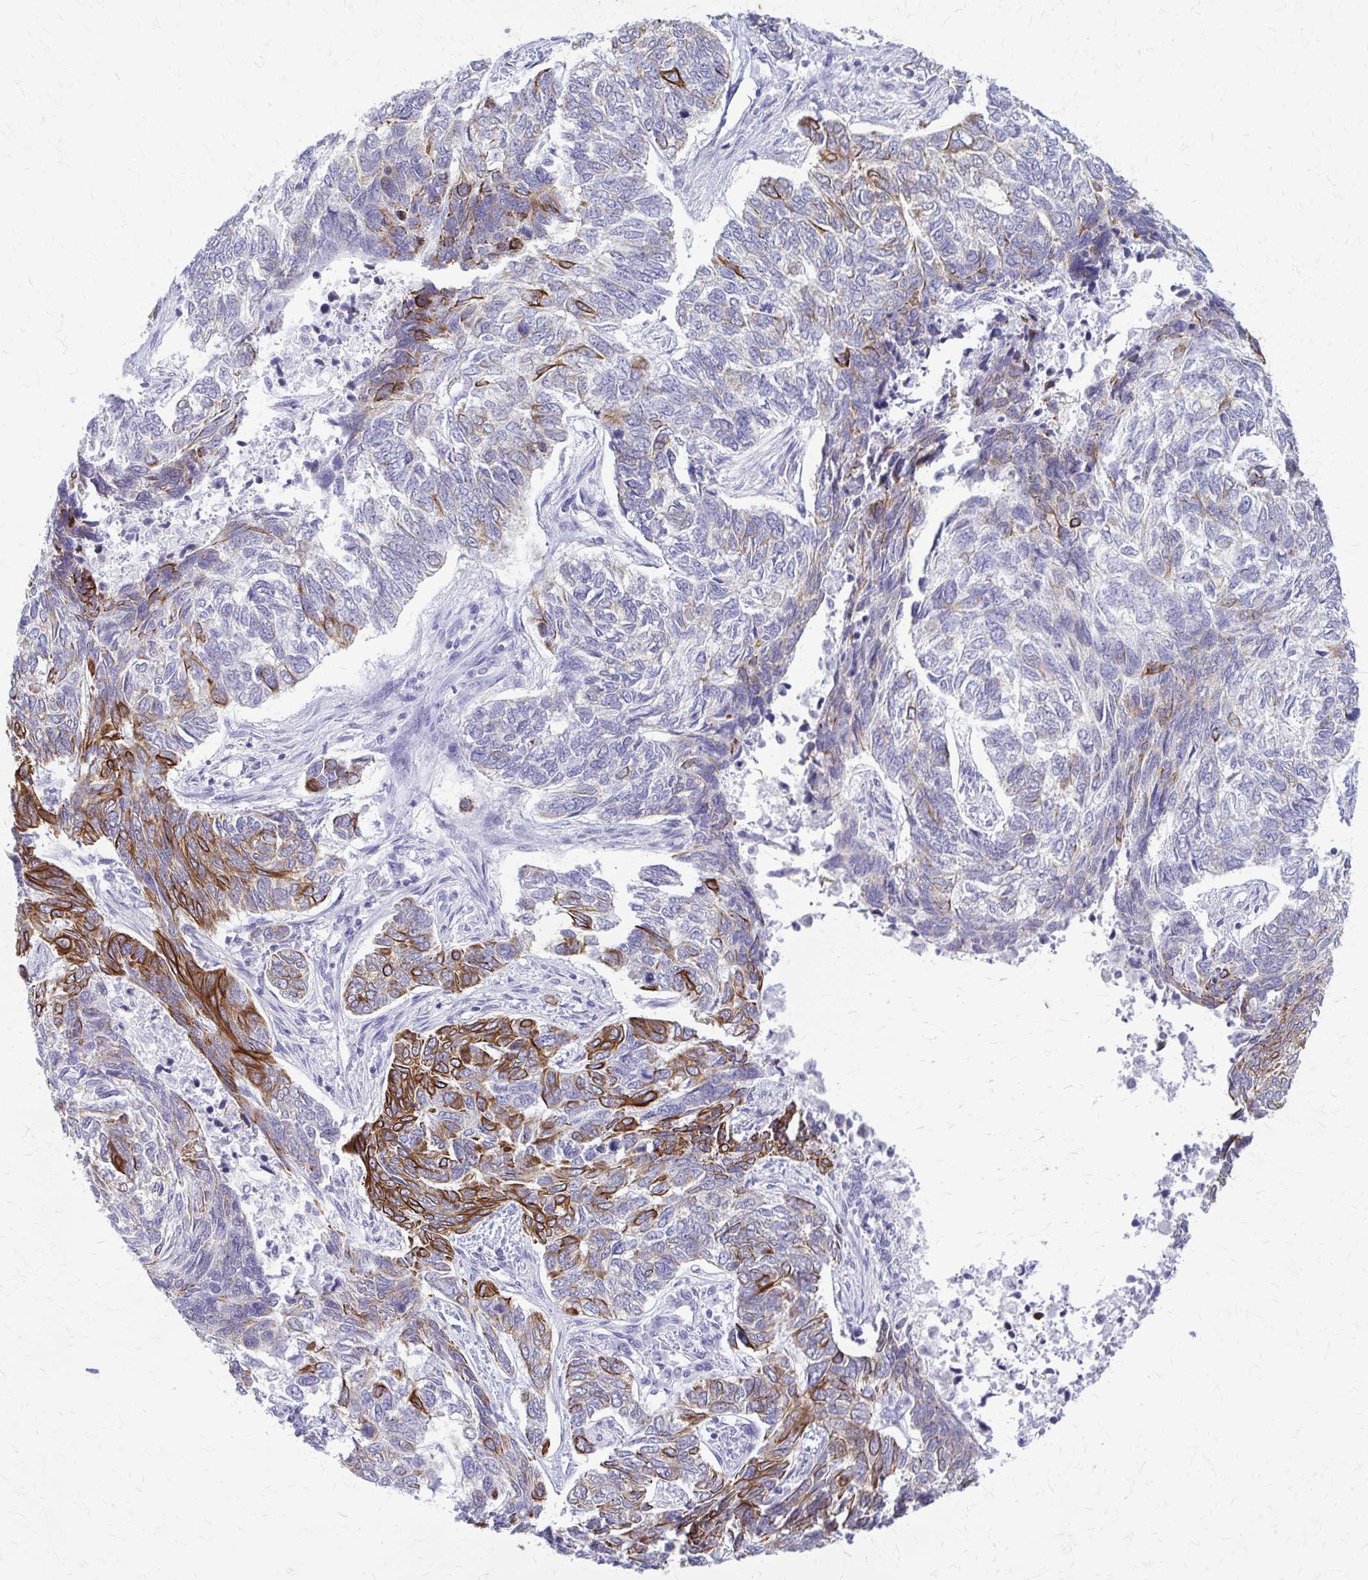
{"staining": {"intensity": "strong", "quantity": "<25%", "location": "cytoplasmic/membranous"}, "tissue": "skin cancer", "cell_type": "Tumor cells", "image_type": "cancer", "snomed": [{"axis": "morphology", "description": "Basal cell carcinoma"}, {"axis": "topography", "description": "Skin"}], "caption": "Immunohistochemical staining of skin cancer (basal cell carcinoma) exhibits medium levels of strong cytoplasmic/membranous protein staining in about <25% of tumor cells.", "gene": "KRT5", "patient": {"sex": "female", "age": 65}}